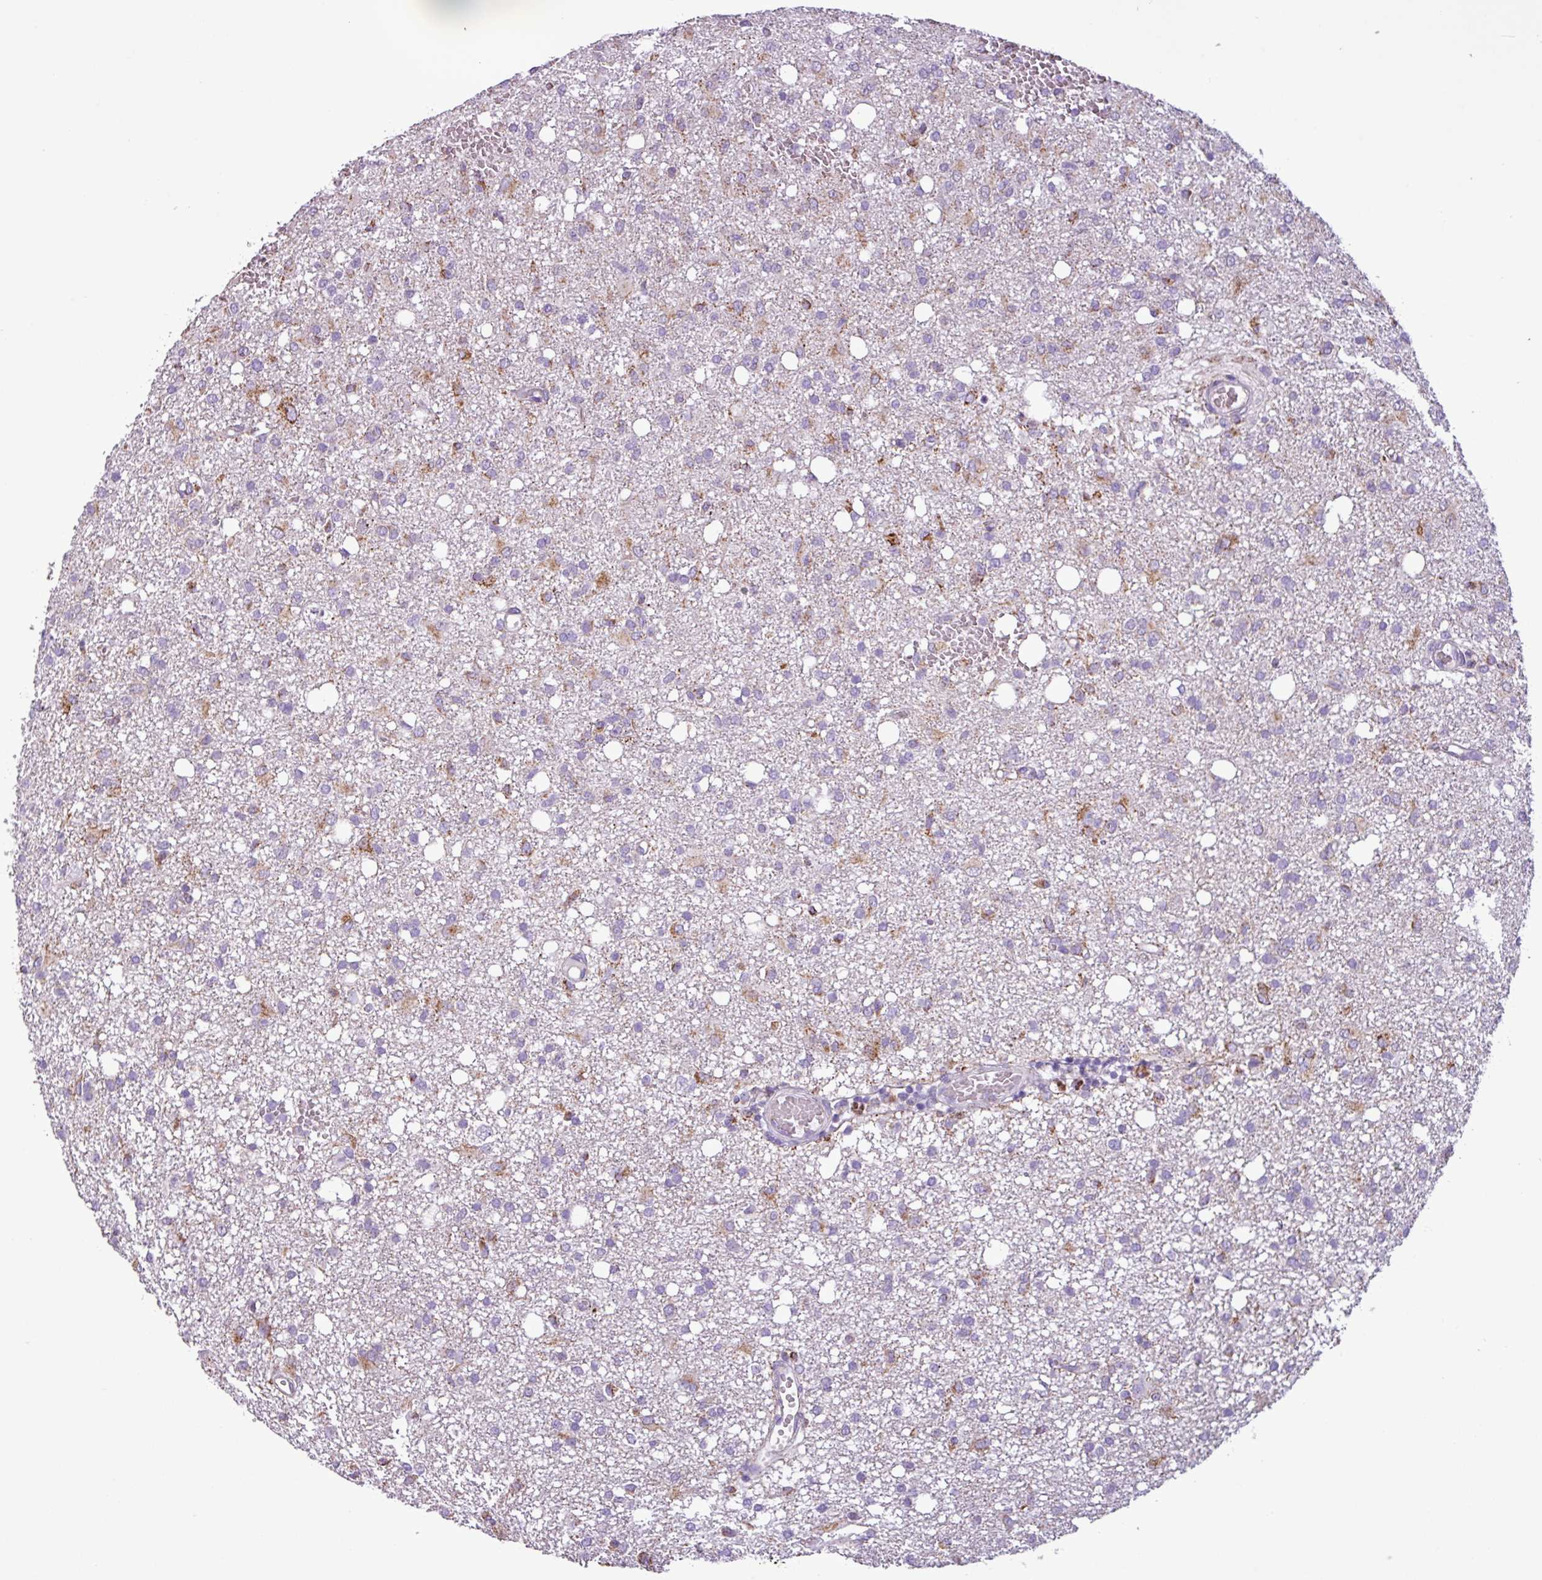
{"staining": {"intensity": "moderate", "quantity": "25%-75%", "location": "cytoplasmic/membranous"}, "tissue": "glioma", "cell_type": "Tumor cells", "image_type": "cancer", "snomed": [{"axis": "morphology", "description": "Glioma, malignant, High grade"}, {"axis": "topography", "description": "Brain"}], "caption": "Protein expression analysis of human glioma reveals moderate cytoplasmic/membranous staining in approximately 25%-75% of tumor cells.", "gene": "ZNF667", "patient": {"sex": "female", "age": 59}}